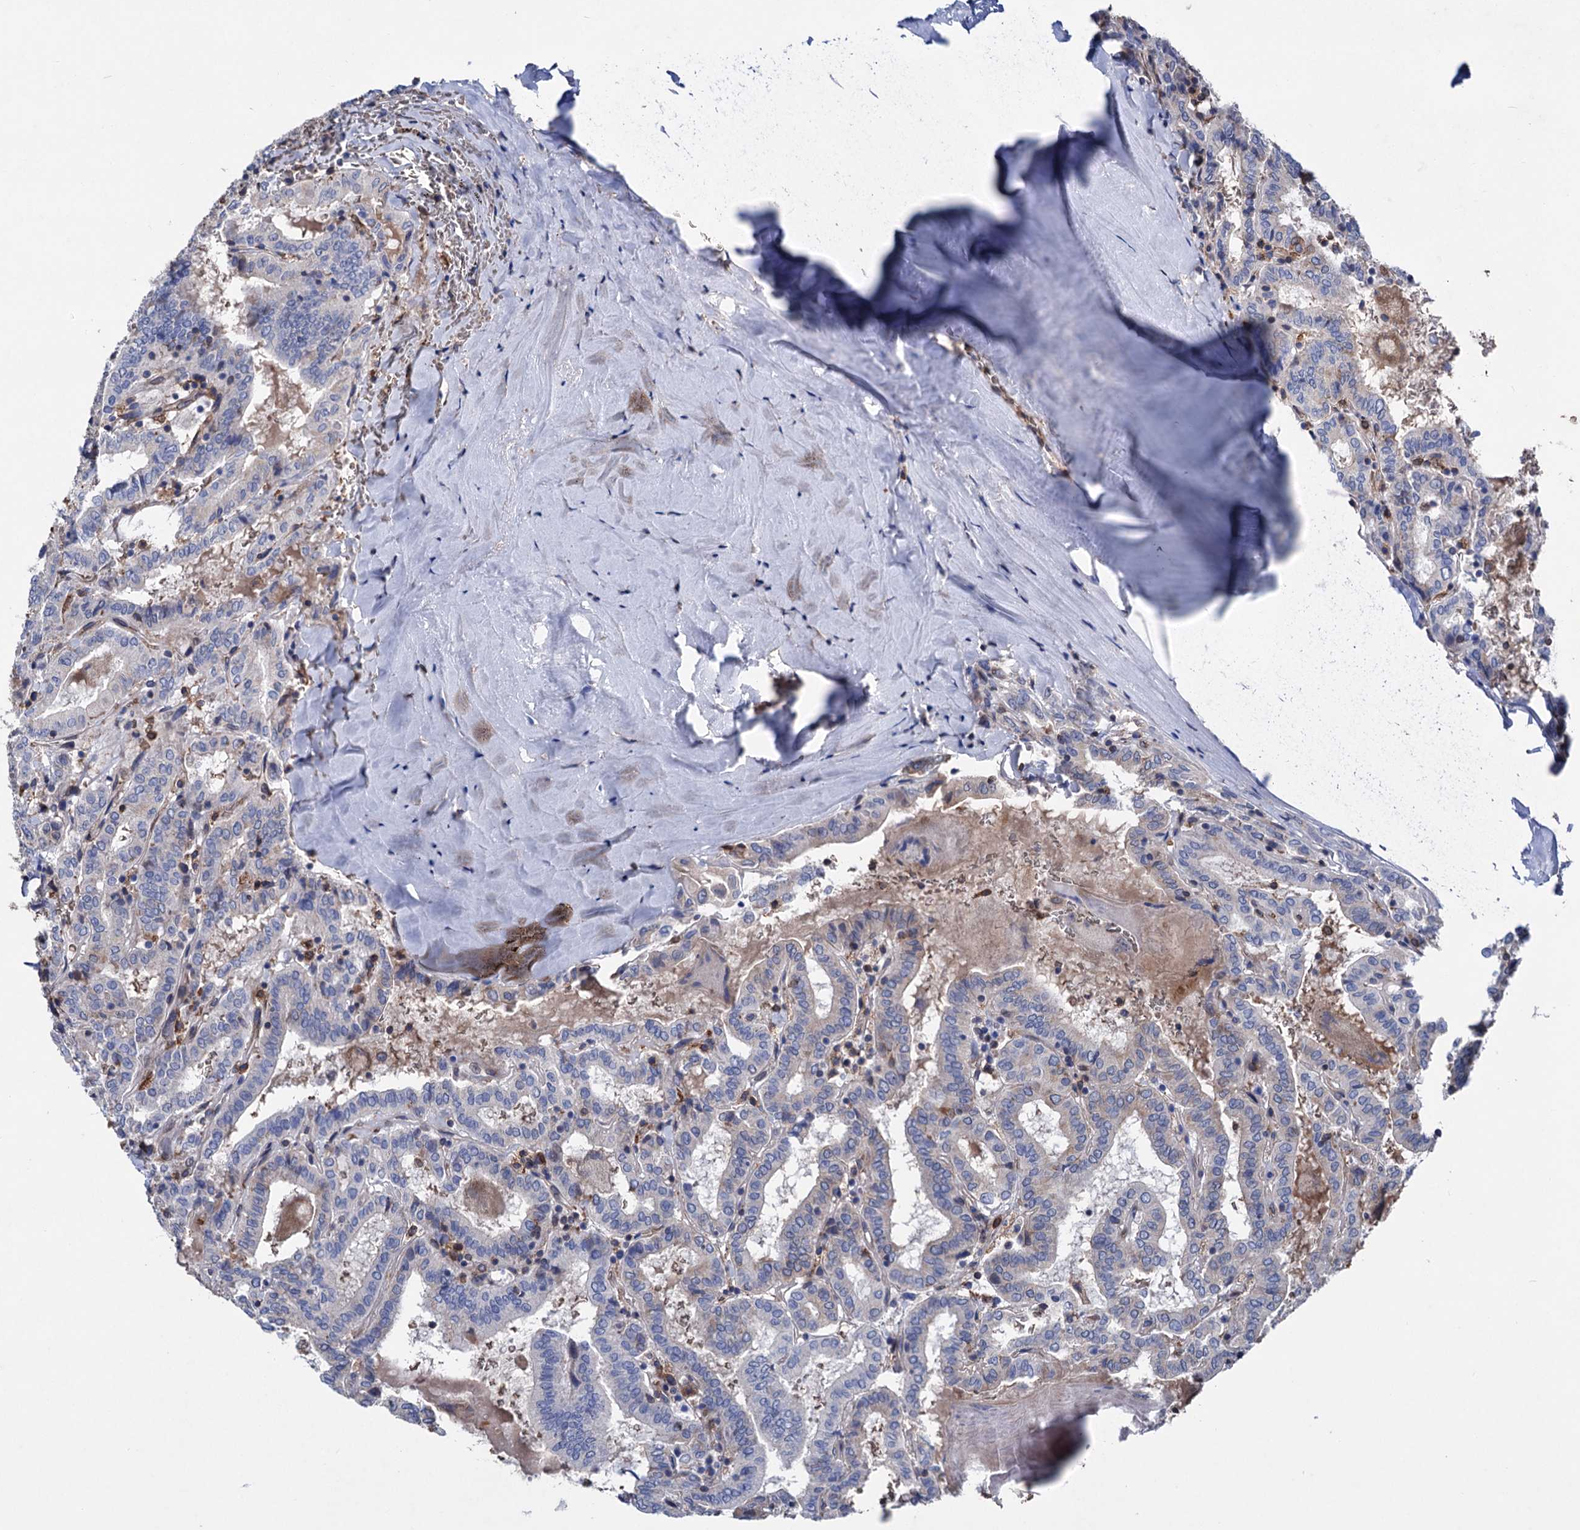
{"staining": {"intensity": "negative", "quantity": "none", "location": "none"}, "tissue": "thyroid cancer", "cell_type": "Tumor cells", "image_type": "cancer", "snomed": [{"axis": "morphology", "description": "Papillary adenocarcinoma, NOS"}, {"axis": "topography", "description": "Thyroid gland"}], "caption": "There is no significant expression in tumor cells of papillary adenocarcinoma (thyroid).", "gene": "STING1", "patient": {"sex": "female", "age": 72}}